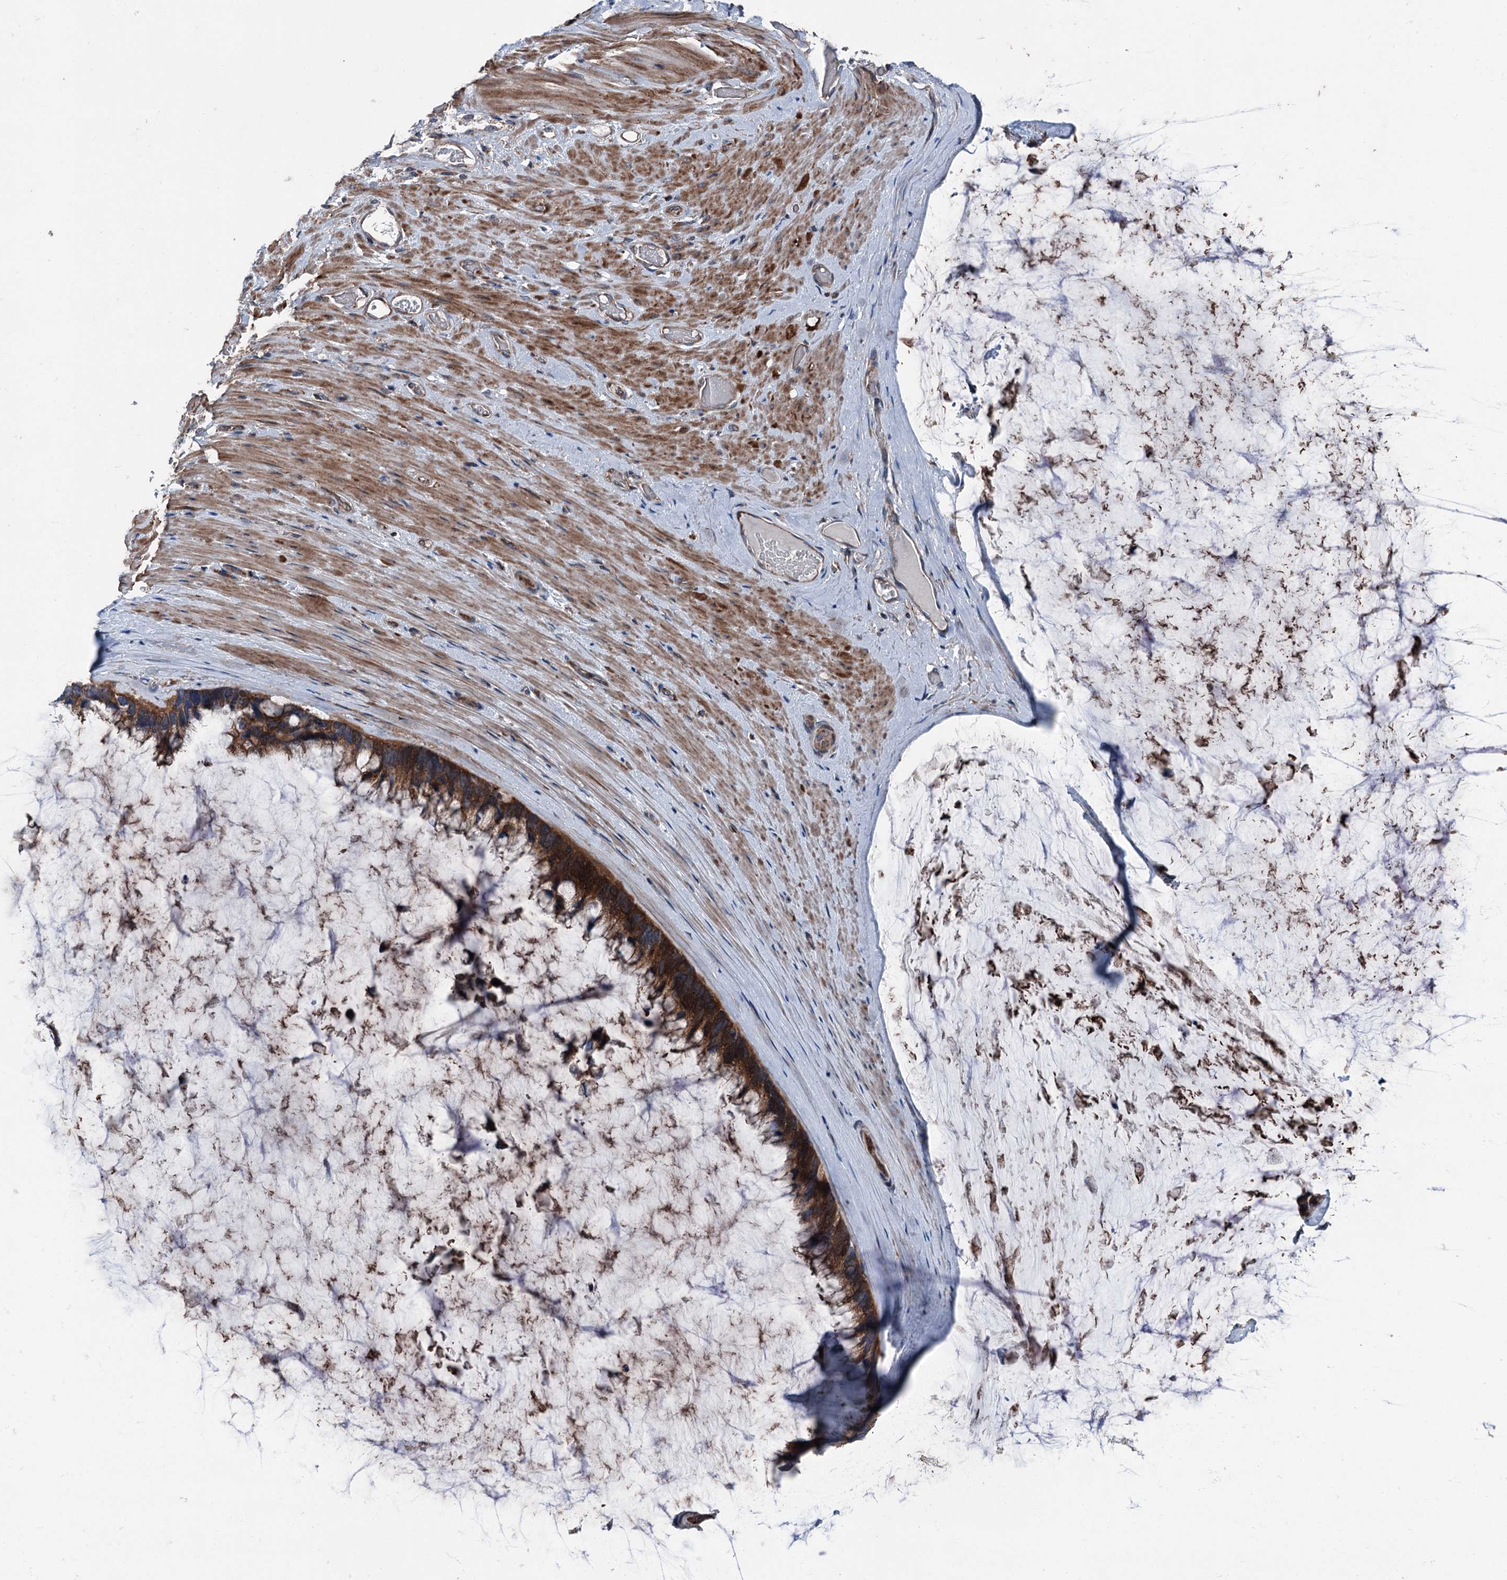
{"staining": {"intensity": "strong", "quantity": ">75%", "location": "cytoplasmic/membranous"}, "tissue": "ovarian cancer", "cell_type": "Tumor cells", "image_type": "cancer", "snomed": [{"axis": "morphology", "description": "Cystadenocarcinoma, mucinous, NOS"}, {"axis": "topography", "description": "Ovary"}], "caption": "Tumor cells exhibit high levels of strong cytoplasmic/membranous staining in about >75% of cells in human ovarian mucinous cystadenocarcinoma. (Stains: DAB in brown, nuclei in blue, Microscopy: brightfield microscopy at high magnification).", "gene": "RUFY1", "patient": {"sex": "female", "age": 39}}